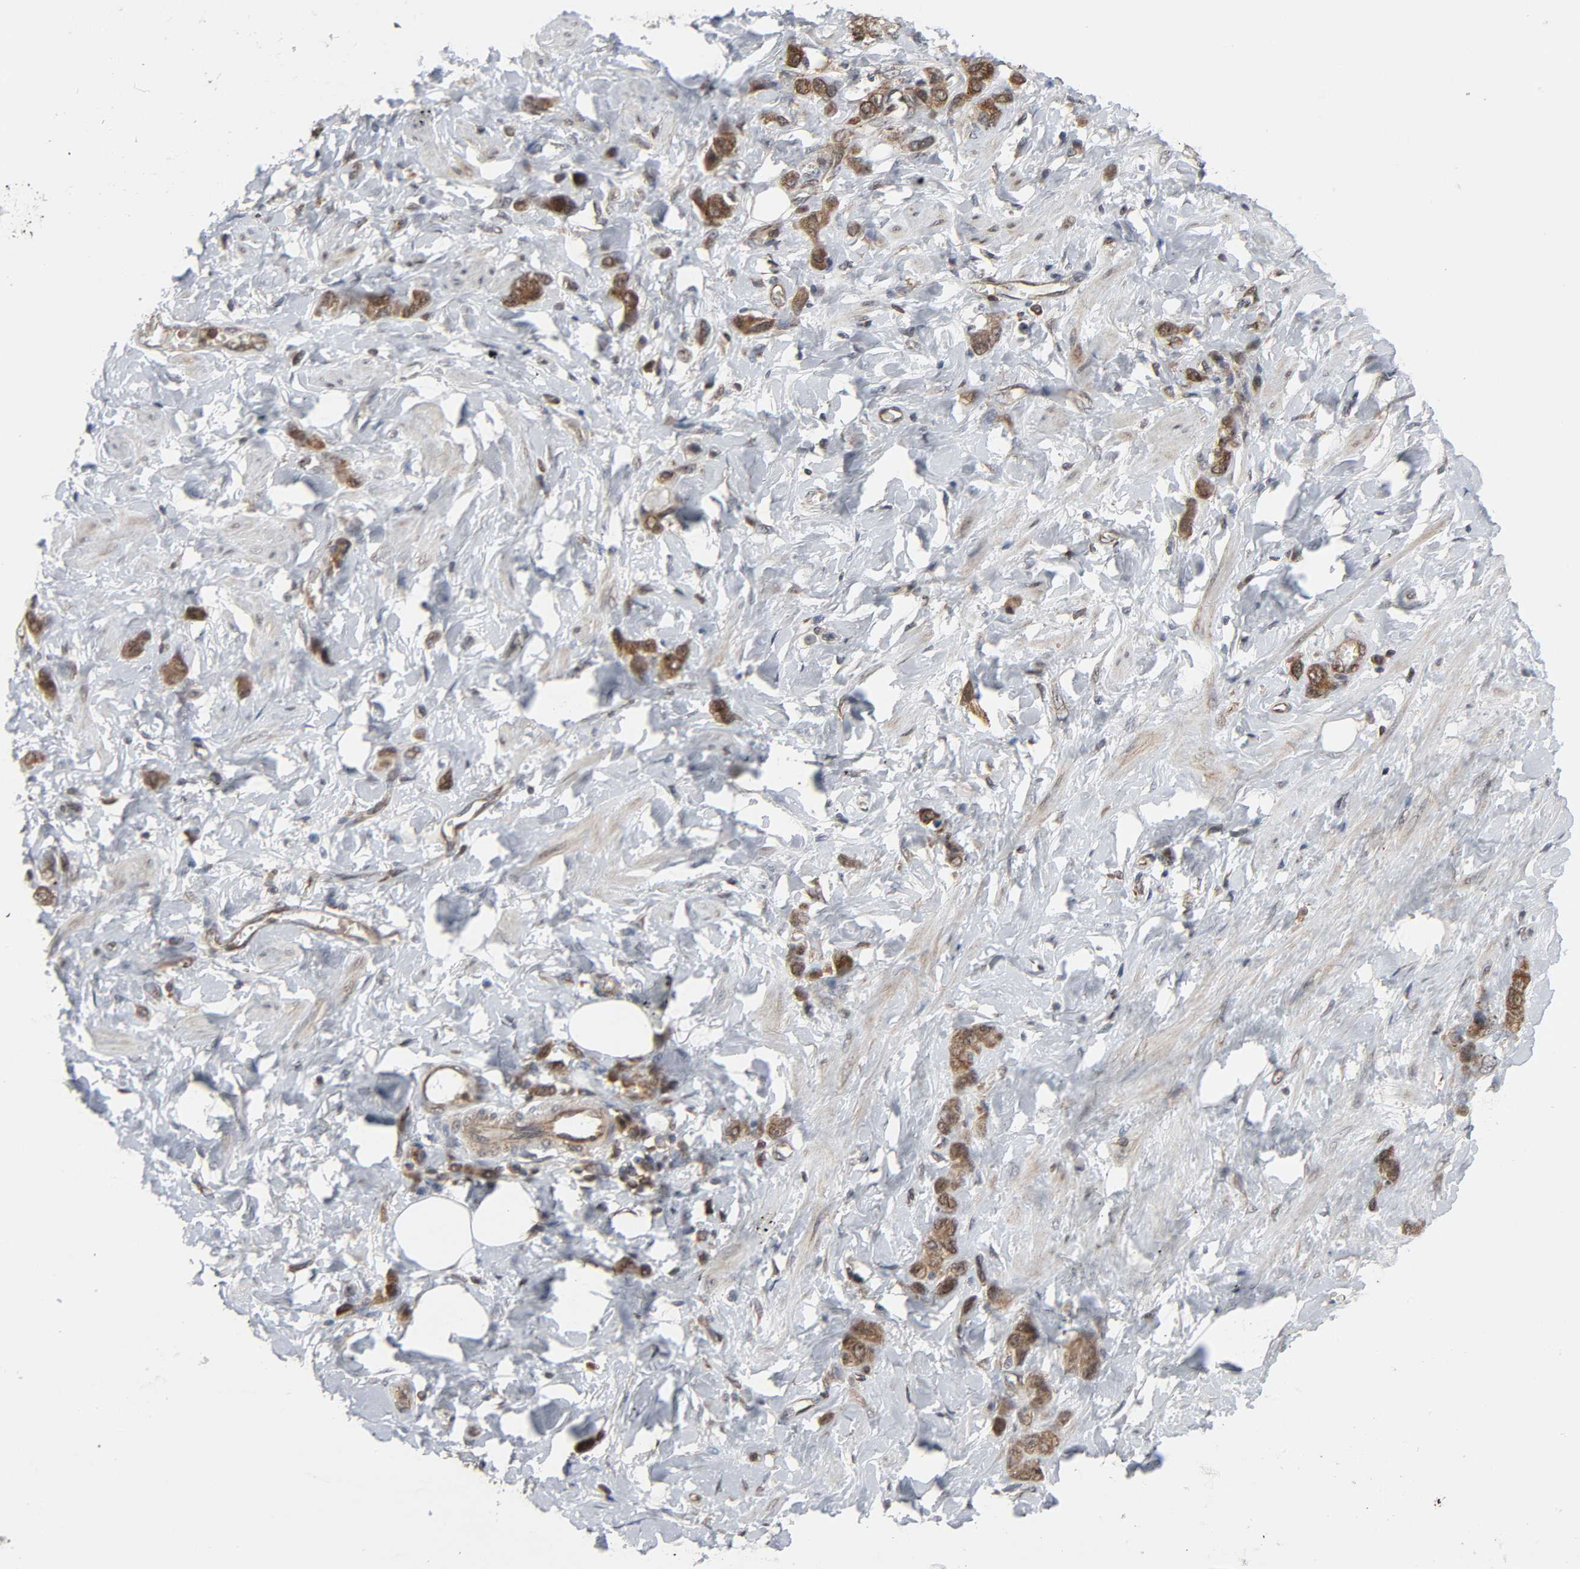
{"staining": {"intensity": "moderate", "quantity": ">75%", "location": "cytoplasmic/membranous,nuclear"}, "tissue": "stomach cancer", "cell_type": "Tumor cells", "image_type": "cancer", "snomed": [{"axis": "morphology", "description": "Adenocarcinoma, NOS"}, {"axis": "topography", "description": "Stomach"}], "caption": "Stomach cancer (adenocarcinoma) stained for a protein displays moderate cytoplasmic/membranous and nuclear positivity in tumor cells.", "gene": "GSK3A", "patient": {"sex": "male", "age": 82}}